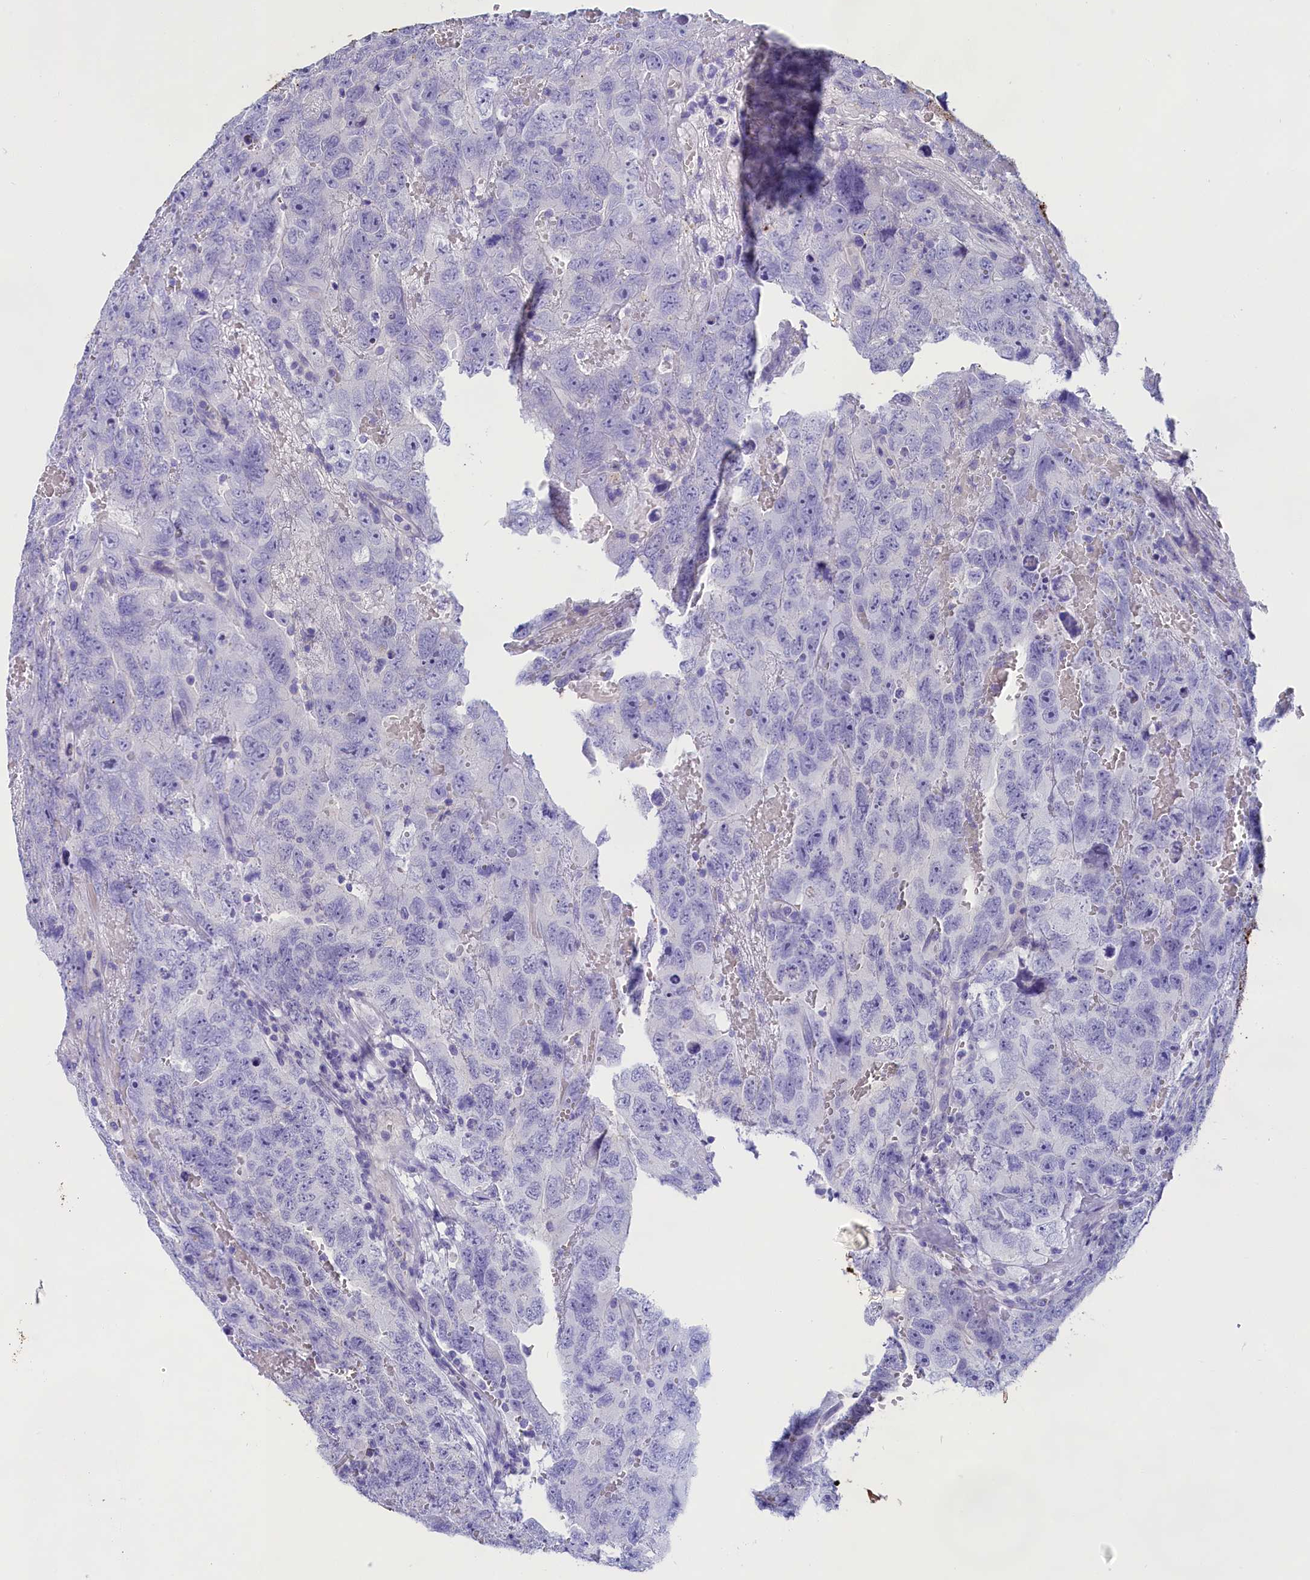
{"staining": {"intensity": "negative", "quantity": "none", "location": "none"}, "tissue": "testis cancer", "cell_type": "Tumor cells", "image_type": "cancer", "snomed": [{"axis": "morphology", "description": "Carcinoma, Embryonal, NOS"}, {"axis": "topography", "description": "Testis"}], "caption": "This image is of testis embryonal carcinoma stained with immunohistochemistry (IHC) to label a protein in brown with the nuclei are counter-stained blue. There is no expression in tumor cells. (DAB IHC visualized using brightfield microscopy, high magnification).", "gene": "SULT2A1", "patient": {"sex": "male", "age": 45}}